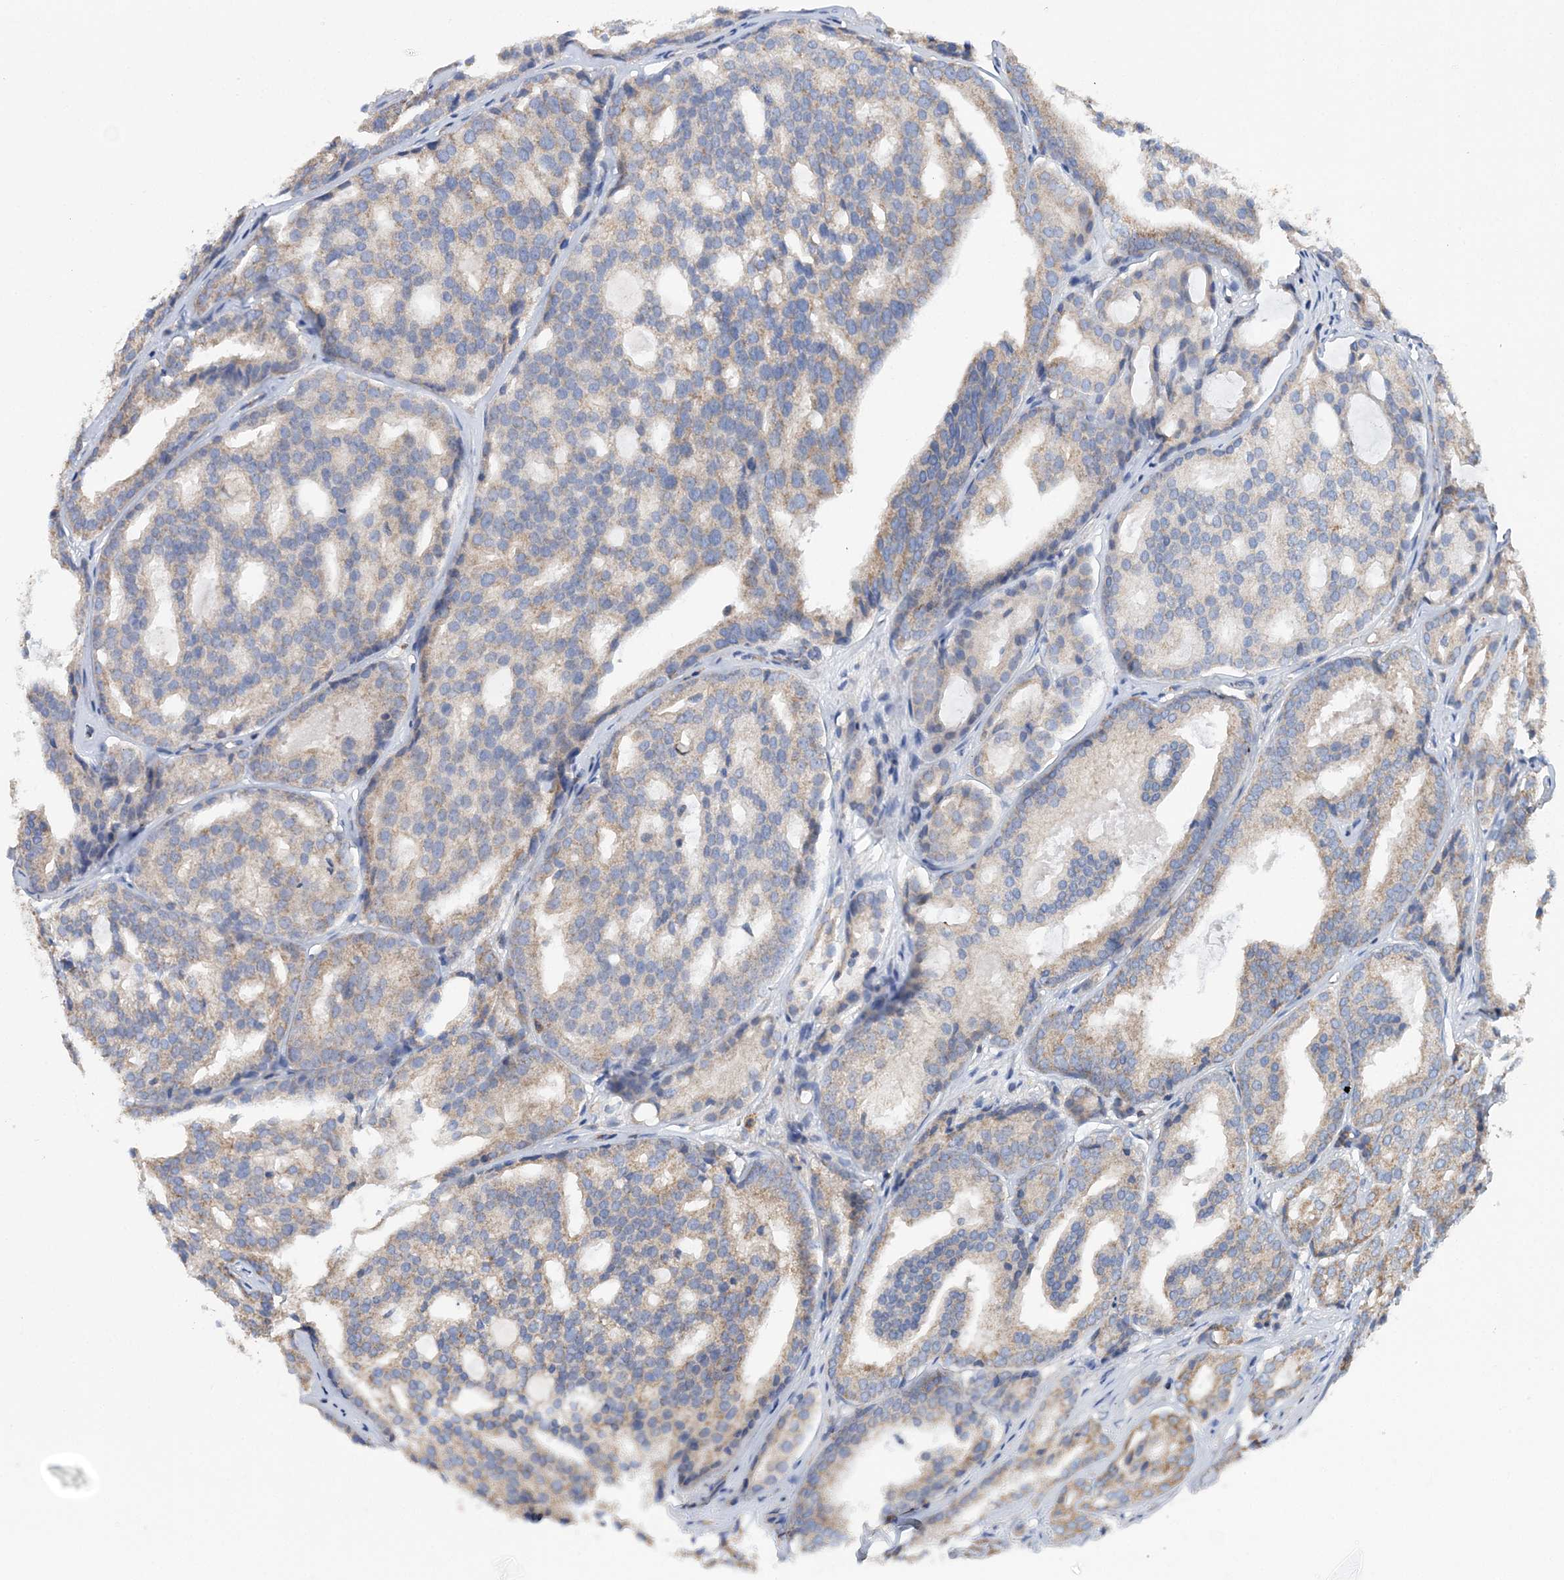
{"staining": {"intensity": "weak", "quantity": "<25%", "location": "cytoplasmic/membranous"}, "tissue": "prostate cancer", "cell_type": "Tumor cells", "image_type": "cancer", "snomed": [{"axis": "morphology", "description": "Adenocarcinoma, High grade"}, {"axis": "topography", "description": "Prostate"}], "caption": "This is an immunohistochemistry histopathology image of human prostate adenocarcinoma (high-grade). There is no expression in tumor cells.", "gene": "TTC32", "patient": {"sex": "male", "age": 64}}